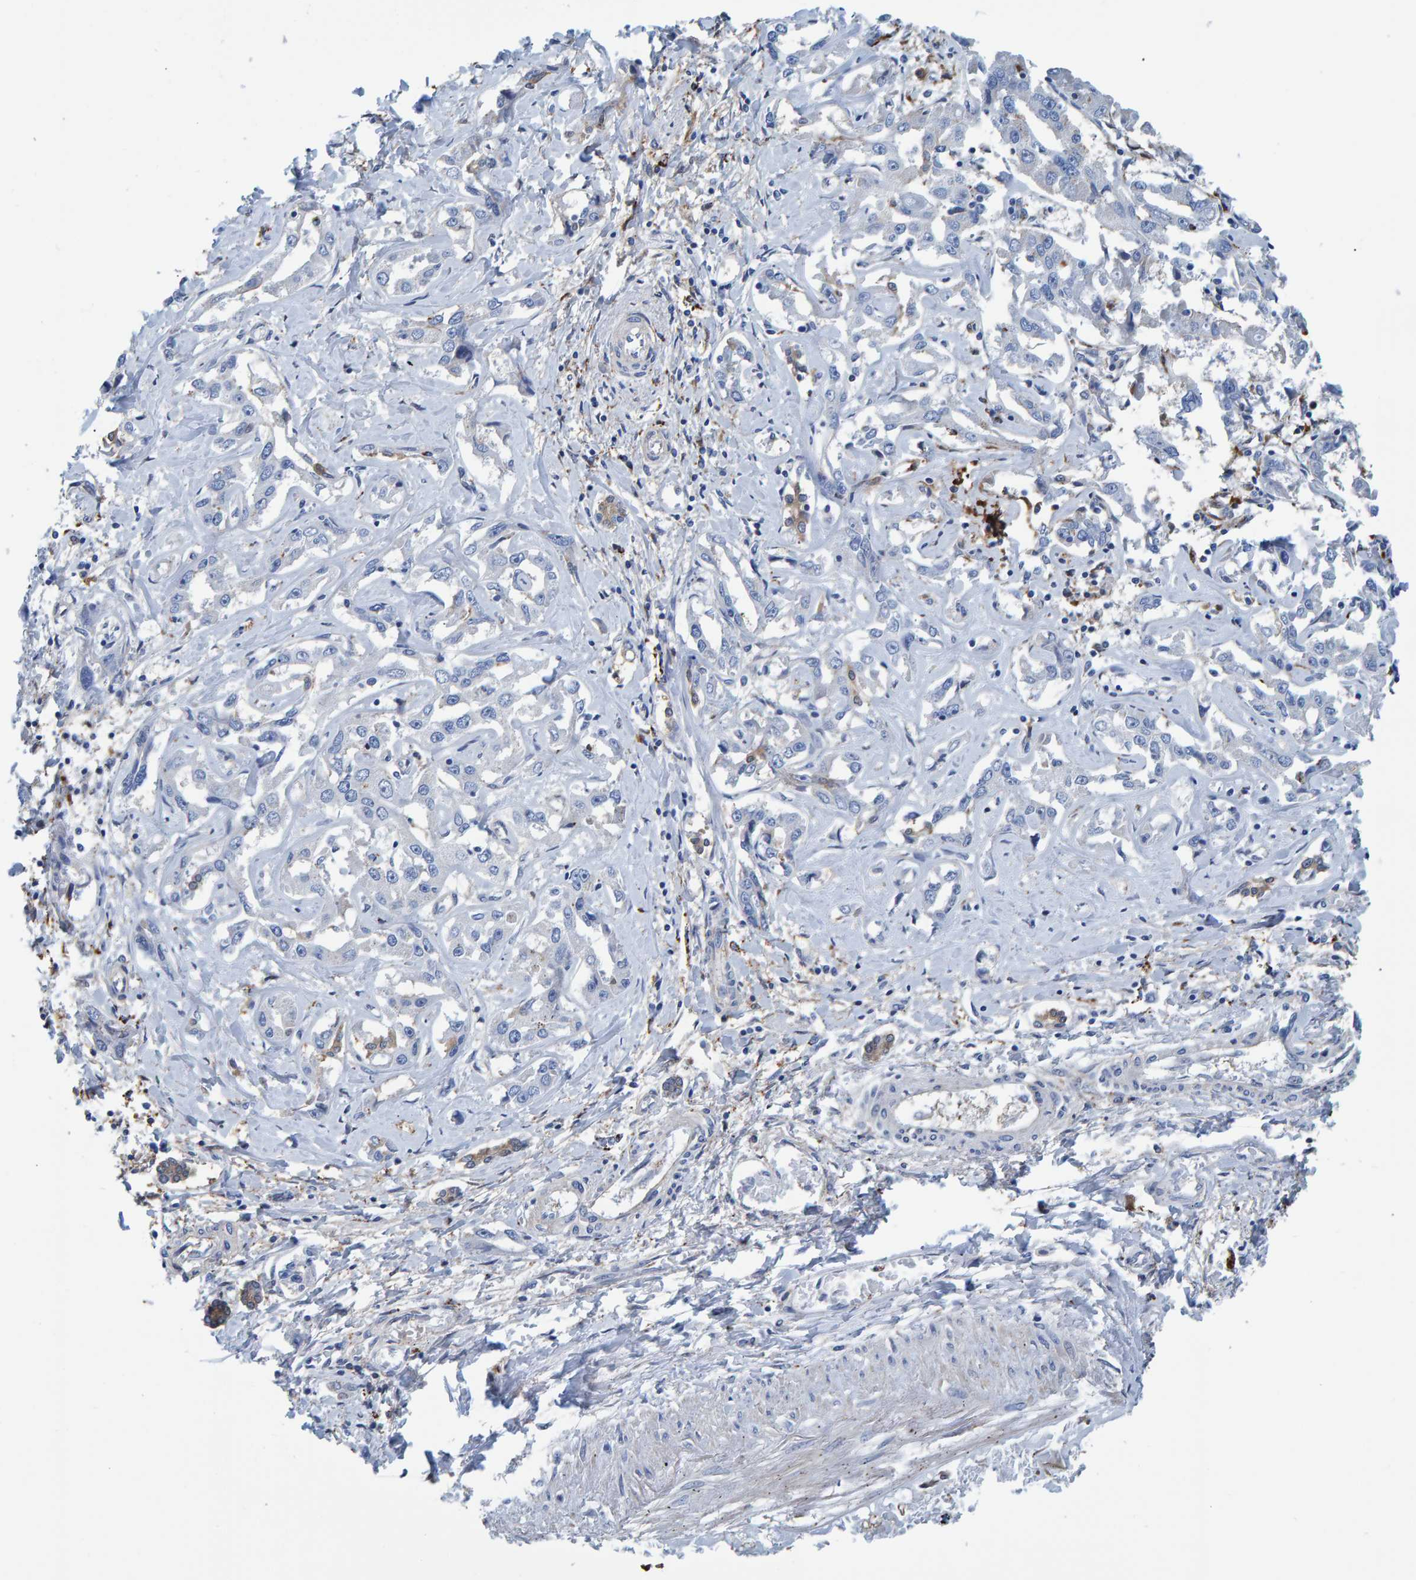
{"staining": {"intensity": "negative", "quantity": "none", "location": "none"}, "tissue": "liver cancer", "cell_type": "Tumor cells", "image_type": "cancer", "snomed": [{"axis": "morphology", "description": "Cholangiocarcinoma"}, {"axis": "topography", "description": "Liver"}], "caption": "Immunohistochemistry image of liver cancer stained for a protein (brown), which reveals no expression in tumor cells. (DAB immunohistochemistry (IHC) with hematoxylin counter stain).", "gene": "IDO1", "patient": {"sex": "male", "age": 59}}